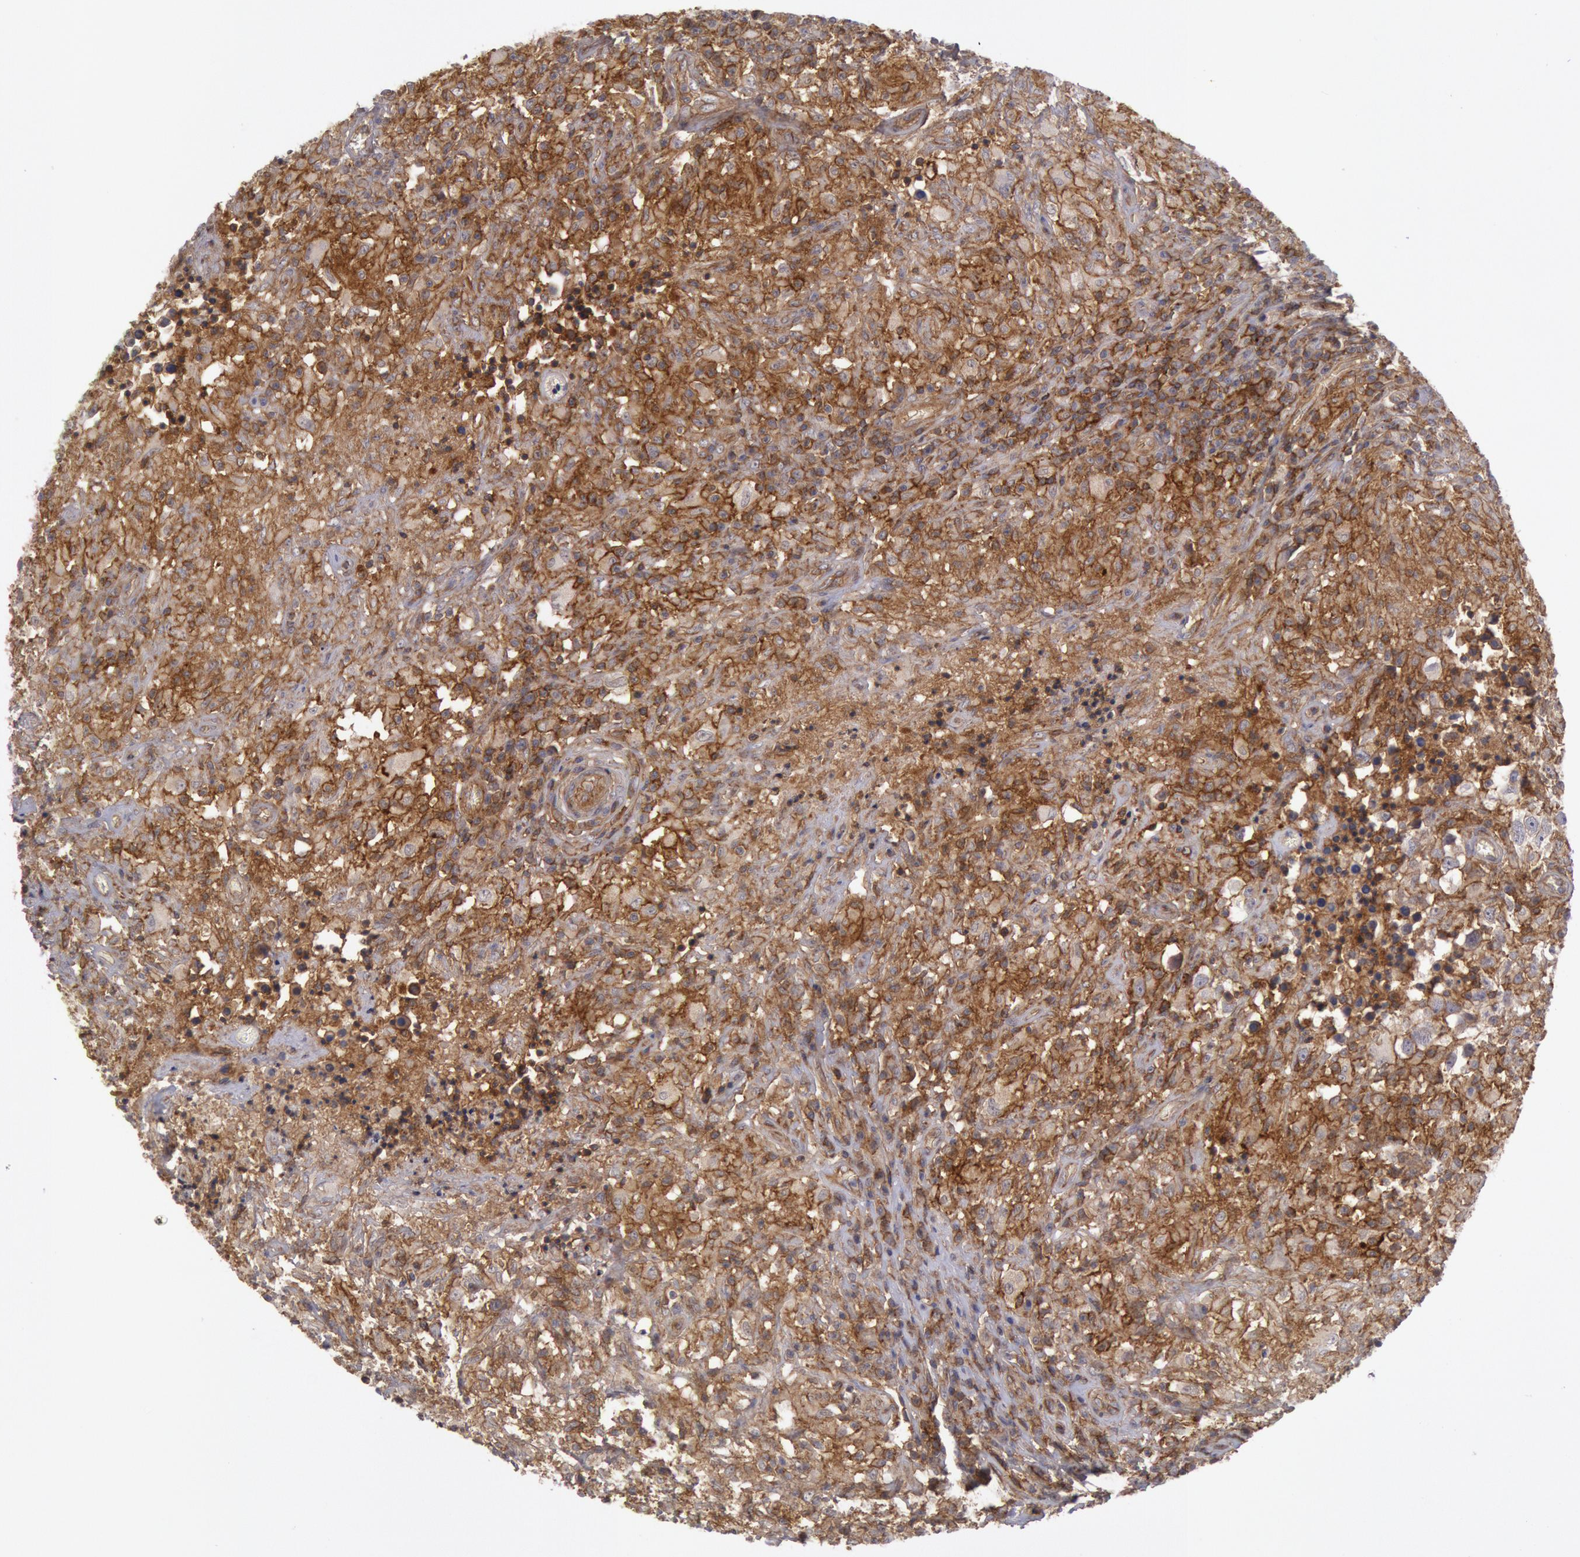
{"staining": {"intensity": "moderate", "quantity": ">75%", "location": "cytoplasmic/membranous"}, "tissue": "testis cancer", "cell_type": "Tumor cells", "image_type": "cancer", "snomed": [{"axis": "morphology", "description": "Seminoma, NOS"}, {"axis": "topography", "description": "Testis"}], "caption": "Approximately >75% of tumor cells in human testis cancer reveal moderate cytoplasmic/membranous protein expression as visualized by brown immunohistochemical staining.", "gene": "STX4", "patient": {"sex": "male", "age": 34}}